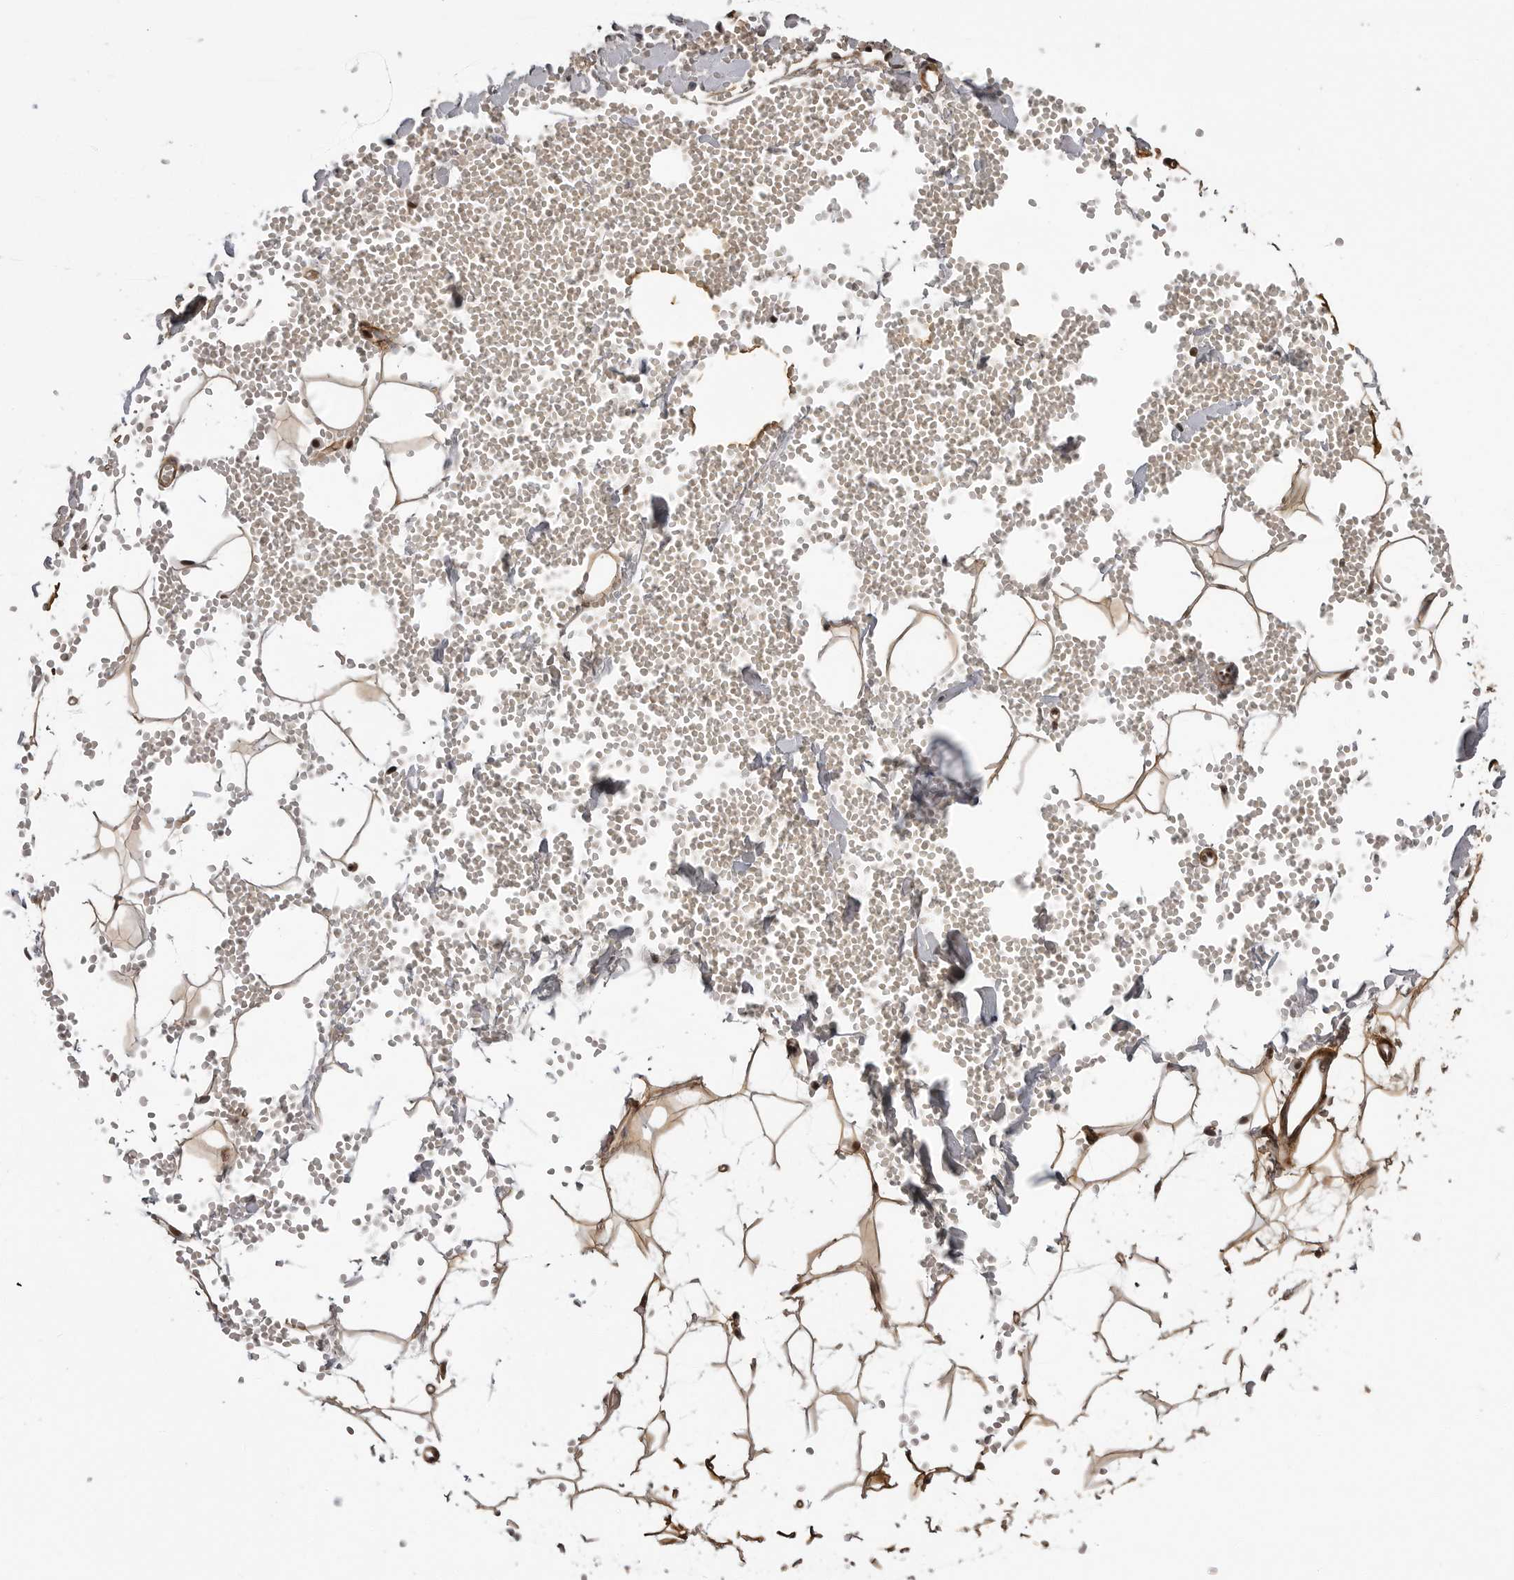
{"staining": {"intensity": "moderate", "quantity": ">75%", "location": "cytoplasmic/membranous,nuclear"}, "tissue": "adipose tissue", "cell_type": "Adipocytes", "image_type": "normal", "snomed": [{"axis": "morphology", "description": "Normal tissue, NOS"}, {"axis": "topography", "description": "Breast"}], "caption": "This photomicrograph exhibits benign adipose tissue stained with IHC to label a protein in brown. The cytoplasmic/membranous,nuclear of adipocytes show moderate positivity for the protein. Nuclei are counter-stained blue.", "gene": "PPP1R8", "patient": {"sex": "female", "age": 23}}